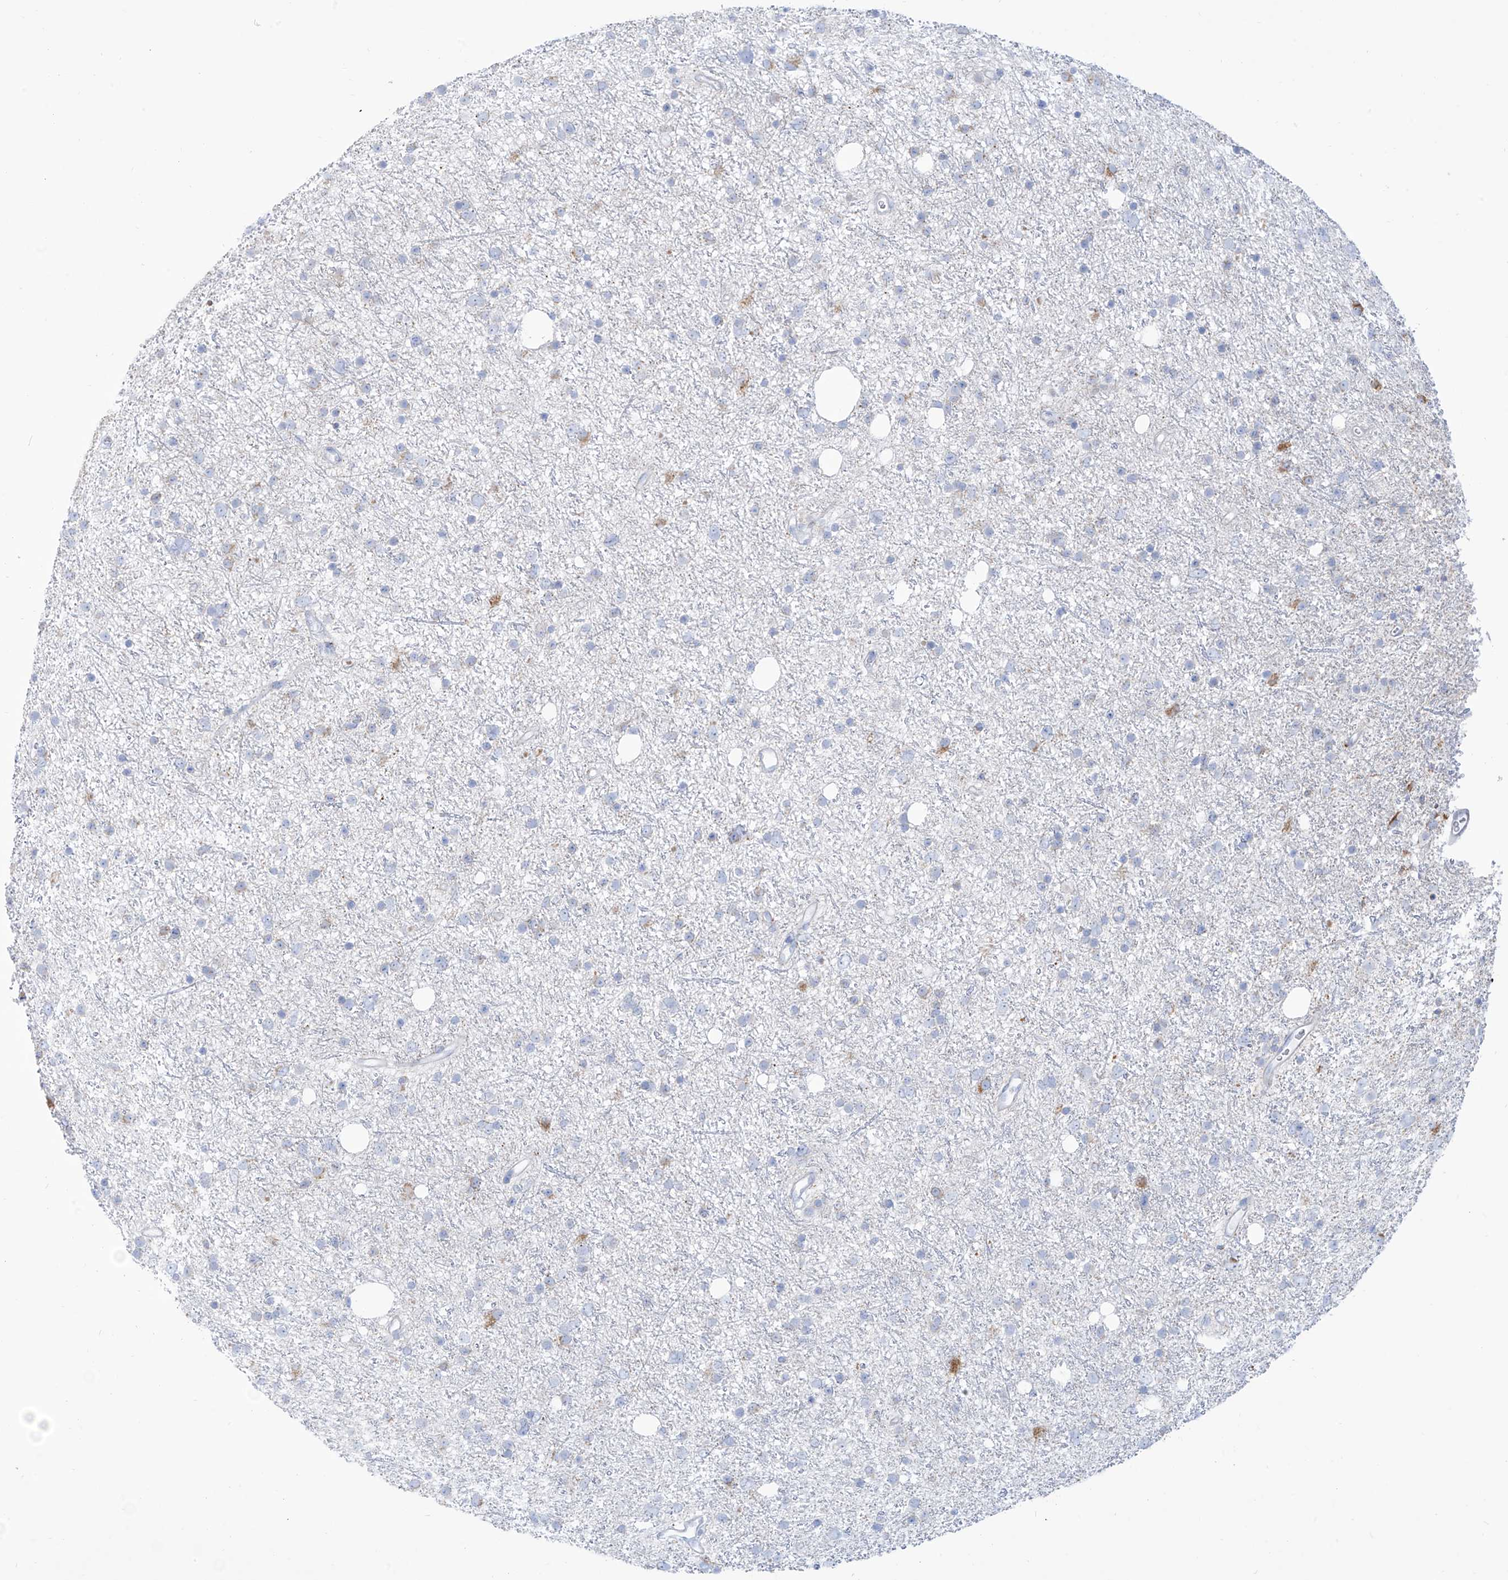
{"staining": {"intensity": "negative", "quantity": "none", "location": "none"}, "tissue": "glioma", "cell_type": "Tumor cells", "image_type": "cancer", "snomed": [{"axis": "morphology", "description": "Glioma, malignant, Low grade"}, {"axis": "topography", "description": "Cerebral cortex"}], "caption": "Immunohistochemistry (IHC) of human malignant glioma (low-grade) shows no expression in tumor cells.", "gene": "SLC26A3", "patient": {"sex": "female", "age": 39}}